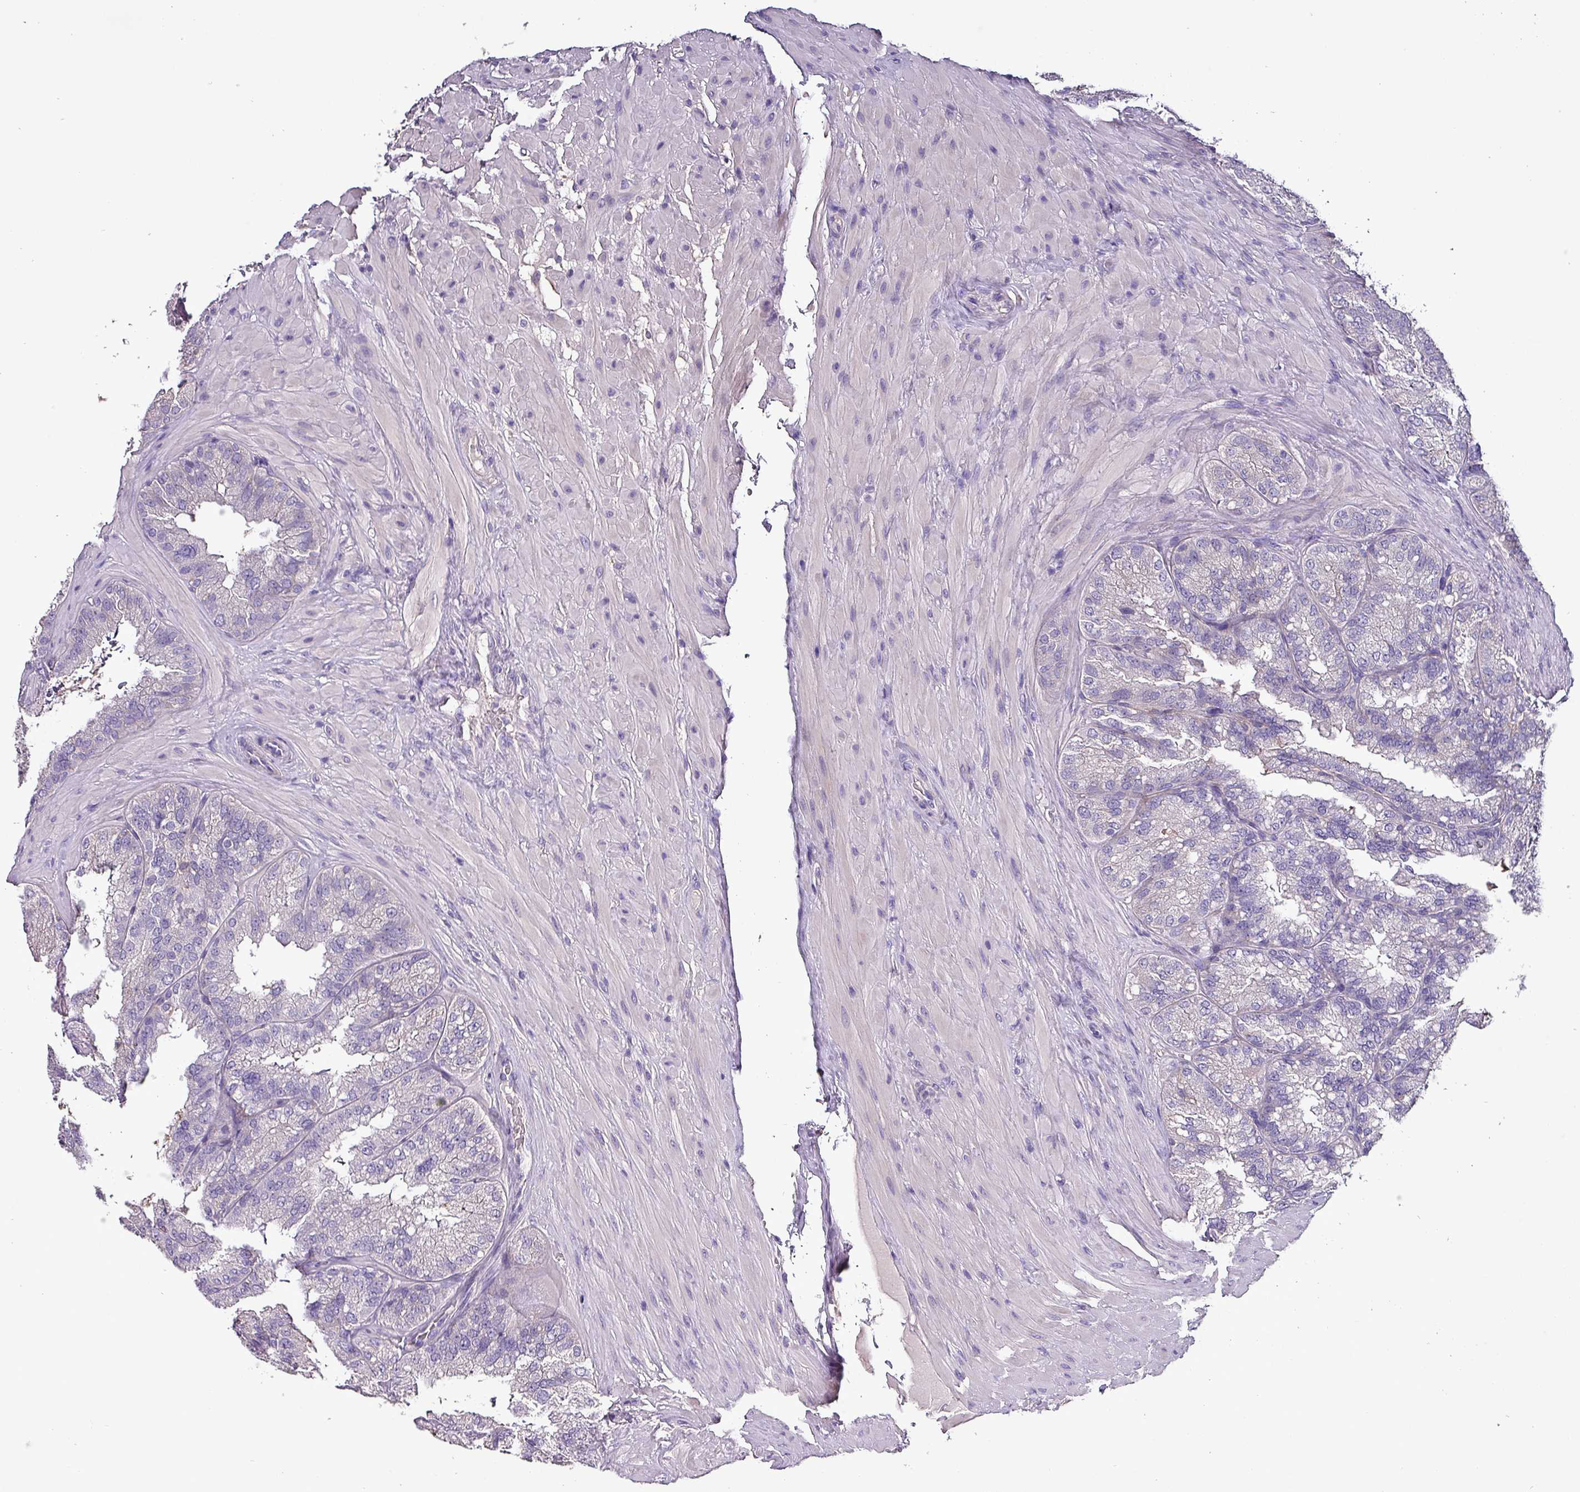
{"staining": {"intensity": "negative", "quantity": "none", "location": "none"}, "tissue": "seminal vesicle", "cell_type": "Glandular cells", "image_type": "normal", "snomed": [{"axis": "morphology", "description": "Normal tissue, NOS"}, {"axis": "topography", "description": "Seminal veicle"}], "caption": "DAB immunohistochemical staining of unremarkable seminal vesicle displays no significant staining in glandular cells. The staining is performed using DAB (3,3'-diaminobenzidine) brown chromogen with nuclei counter-stained in using hematoxylin.", "gene": "HTRA4", "patient": {"sex": "male", "age": 58}}